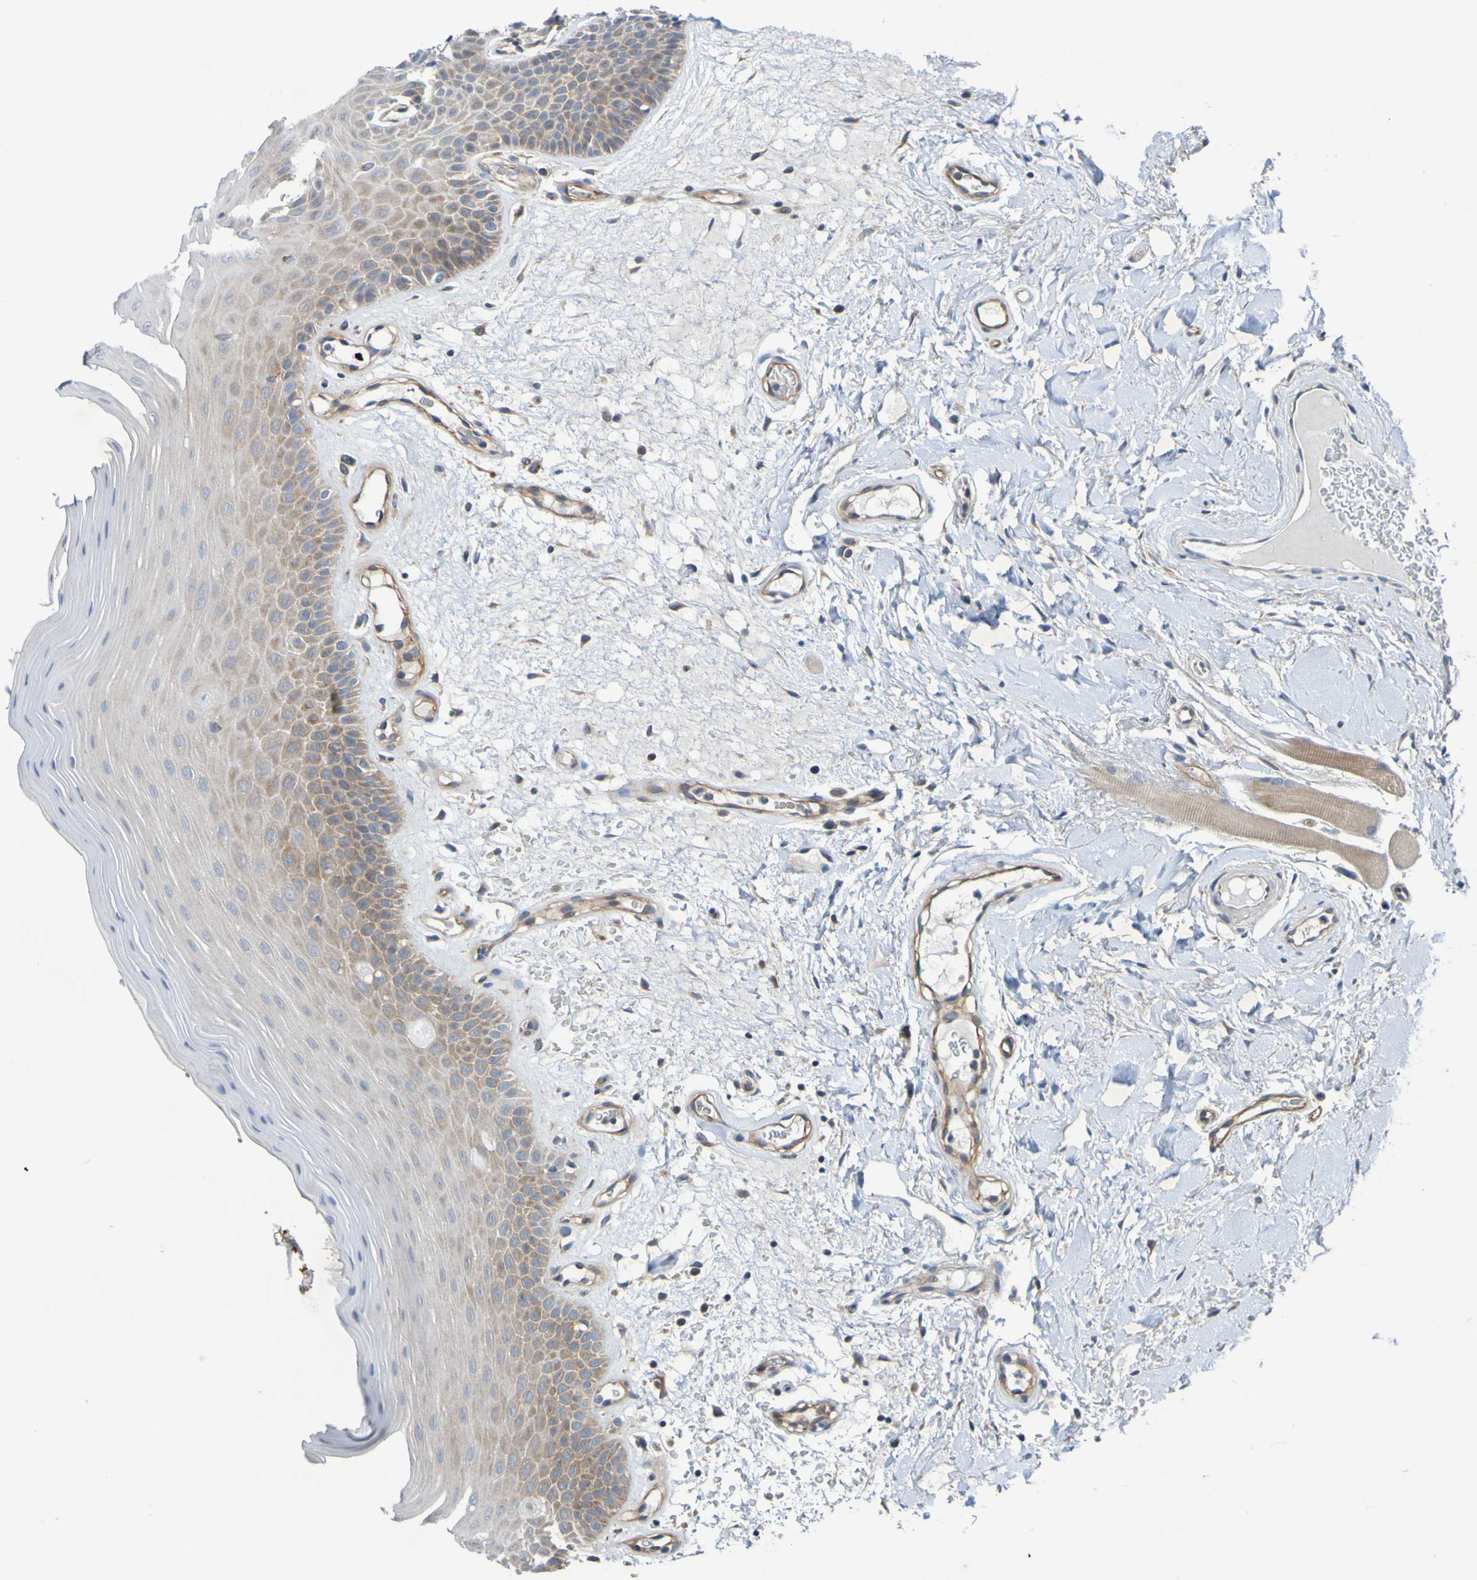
{"staining": {"intensity": "moderate", "quantity": "25%-75%", "location": "cytoplasmic/membranous"}, "tissue": "oral mucosa", "cell_type": "Squamous epithelial cells", "image_type": "normal", "snomed": [{"axis": "morphology", "description": "Normal tissue, NOS"}, {"axis": "morphology", "description": "Squamous cell carcinoma, NOS"}, {"axis": "topography", "description": "Skeletal muscle"}, {"axis": "topography", "description": "Adipose tissue"}, {"axis": "topography", "description": "Vascular tissue"}, {"axis": "topography", "description": "Oral tissue"}, {"axis": "topography", "description": "Peripheral nerve tissue"}, {"axis": "topography", "description": "Head-Neck"}], "caption": "Immunohistochemistry micrograph of unremarkable oral mucosa: oral mucosa stained using immunohistochemistry (IHC) displays medium levels of moderate protein expression localized specifically in the cytoplasmic/membranous of squamous epithelial cells, appearing as a cytoplasmic/membranous brown color.", "gene": "SDK1", "patient": {"sex": "male", "age": 71}}